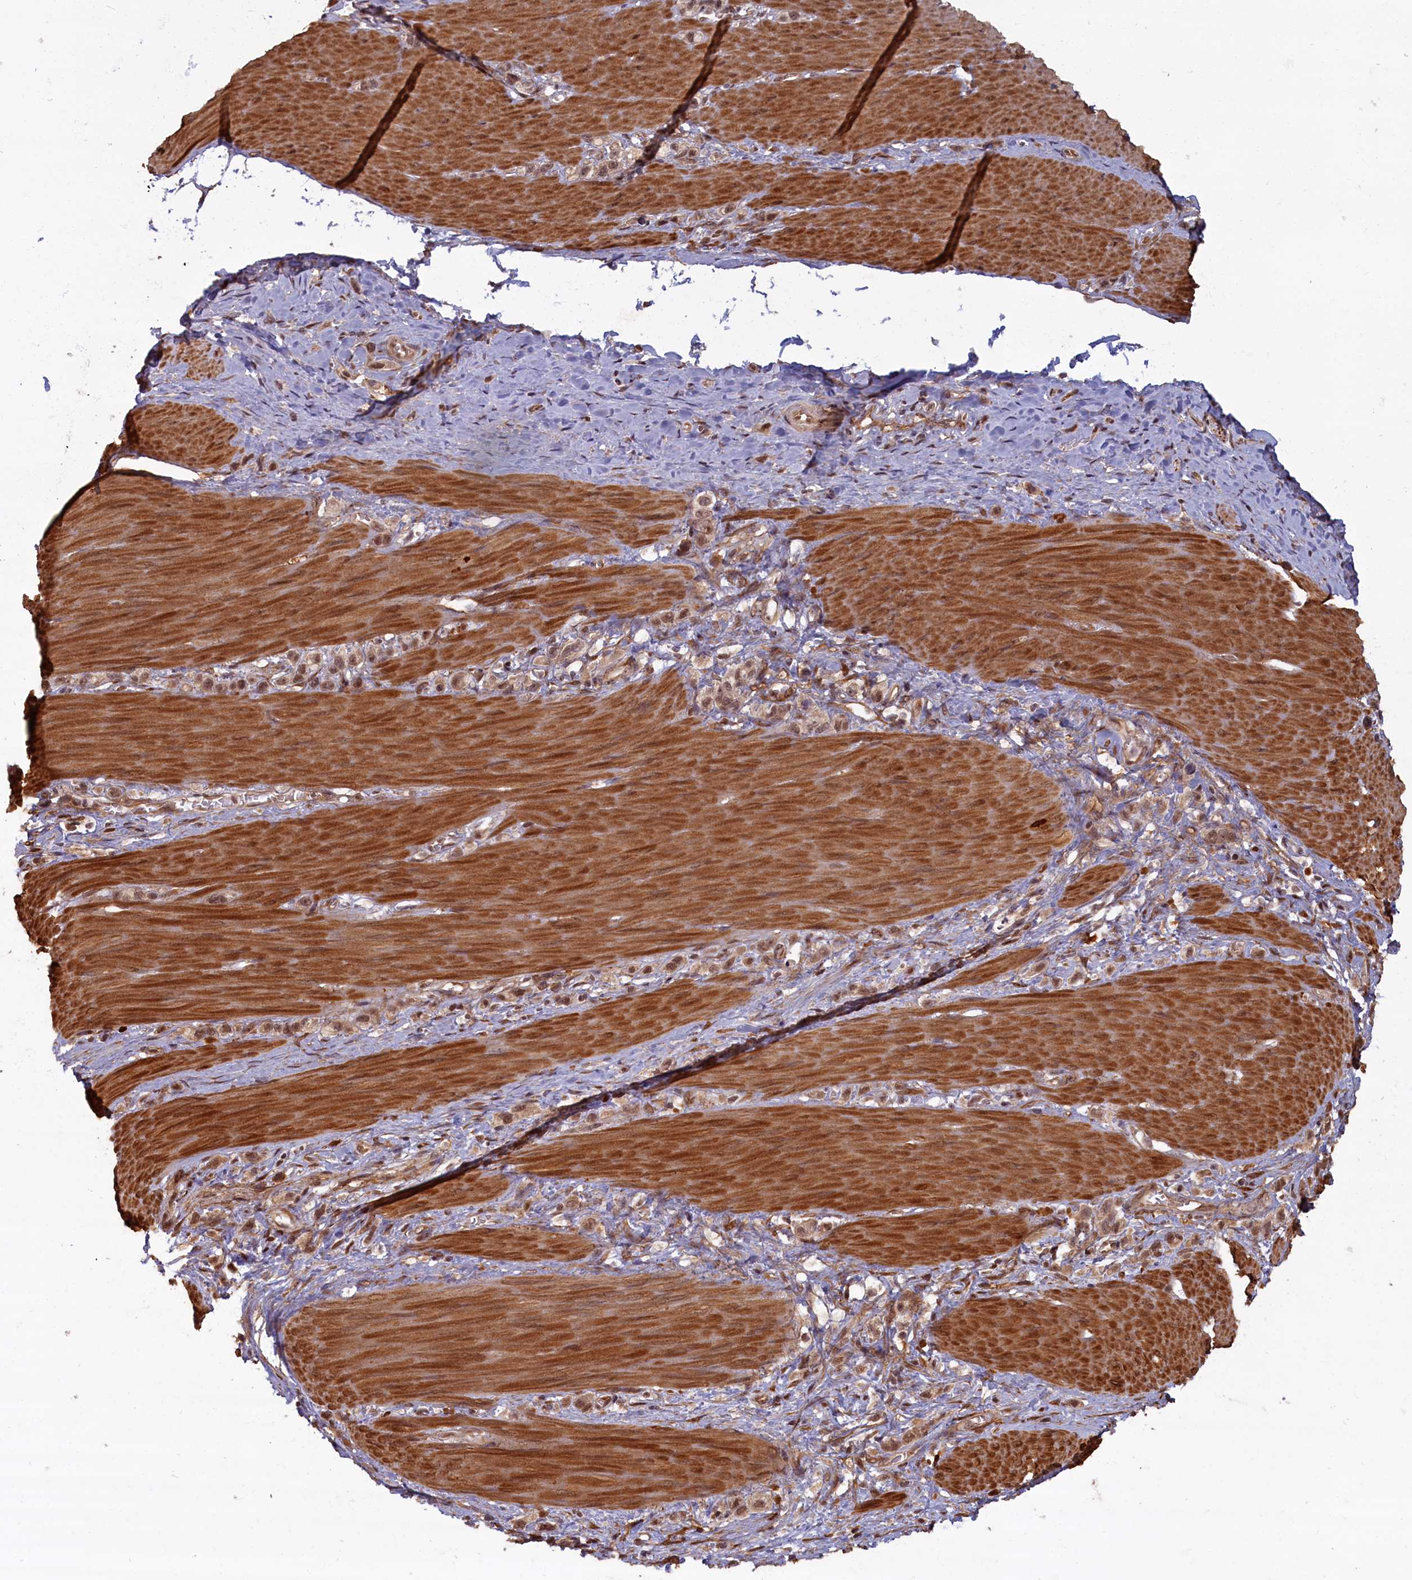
{"staining": {"intensity": "moderate", "quantity": ">75%", "location": "cytoplasmic/membranous,nuclear"}, "tissue": "stomach cancer", "cell_type": "Tumor cells", "image_type": "cancer", "snomed": [{"axis": "morphology", "description": "Adenocarcinoma, NOS"}, {"axis": "topography", "description": "Stomach"}], "caption": "Protein staining of adenocarcinoma (stomach) tissue shows moderate cytoplasmic/membranous and nuclear staining in approximately >75% of tumor cells.", "gene": "HIF3A", "patient": {"sex": "female", "age": 65}}